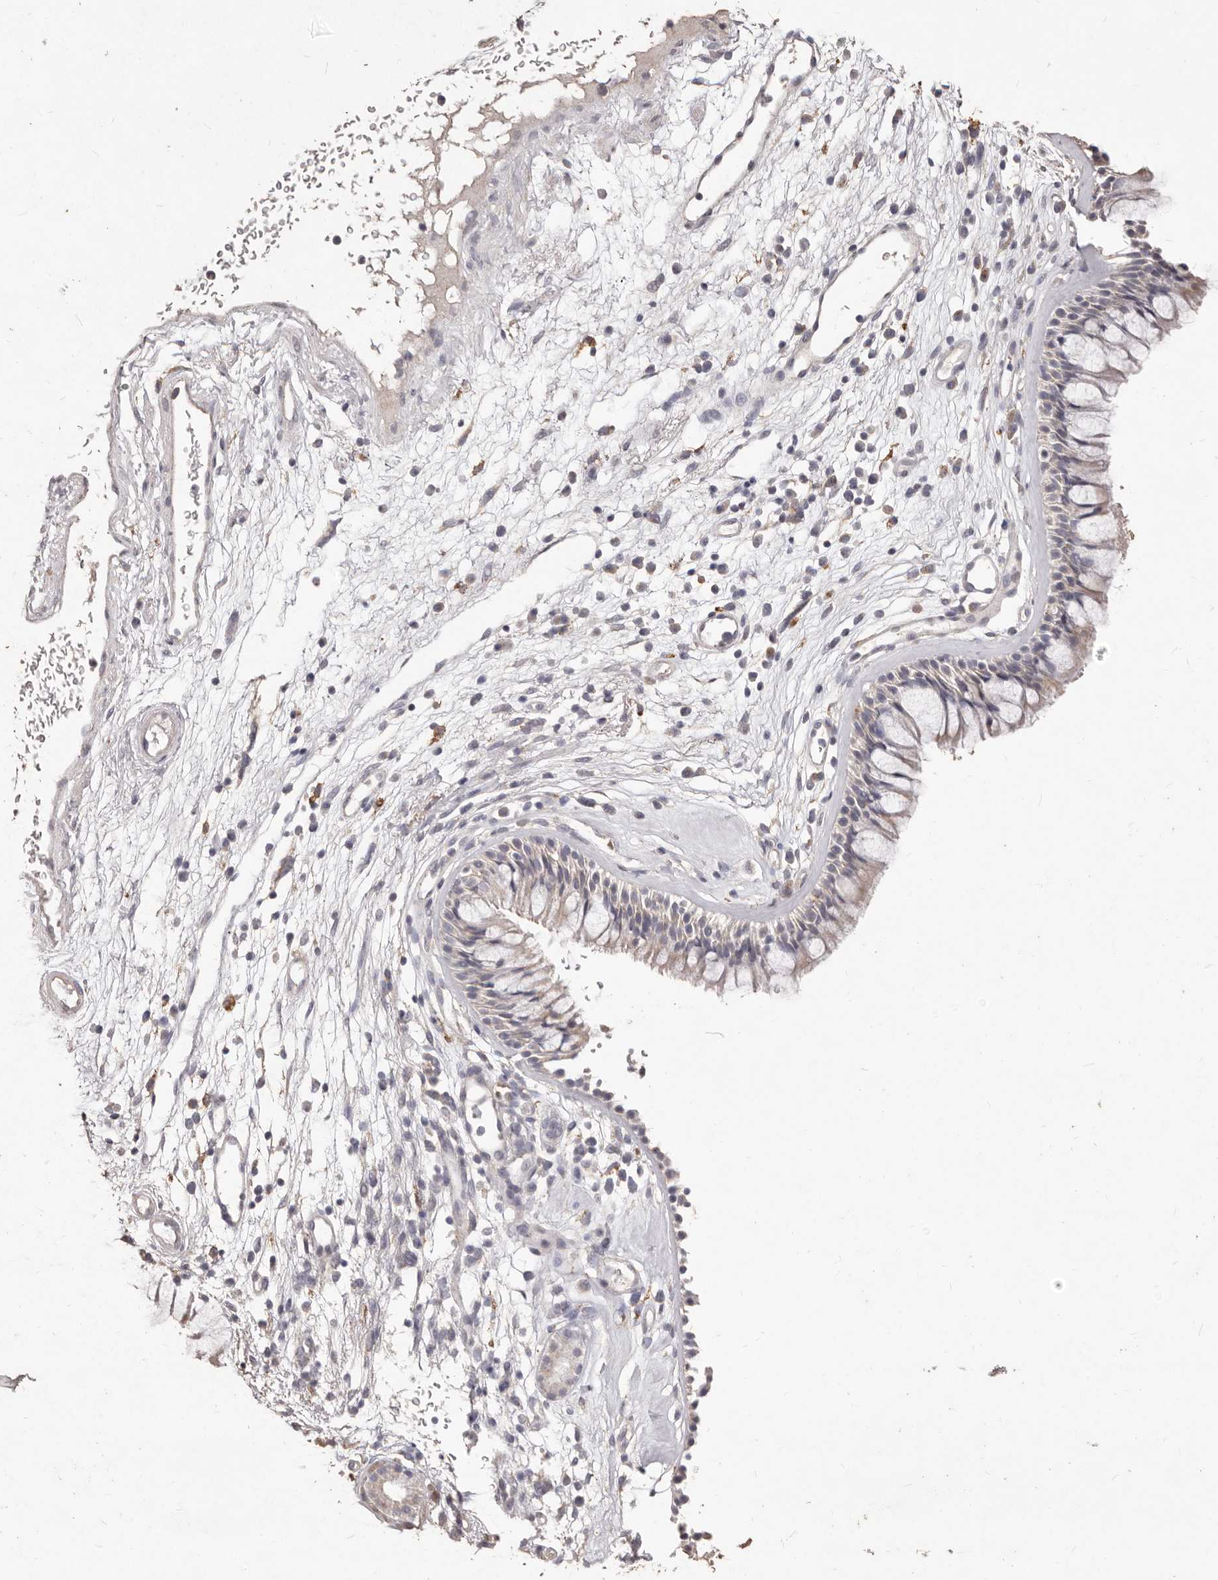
{"staining": {"intensity": "negative", "quantity": "none", "location": "none"}, "tissue": "nasopharynx", "cell_type": "Respiratory epithelial cells", "image_type": "normal", "snomed": [{"axis": "morphology", "description": "Normal tissue, NOS"}, {"axis": "morphology", "description": "Inflammation, NOS"}, {"axis": "morphology", "description": "Malignant melanoma, Metastatic site"}, {"axis": "topography", "description": "Nasopharynx"}], "caption": "The micrograph exhibits no staining of respiratory epithelial cells in benign nasopharynx.", "gene": "PRSS27", "patient": {"sex": "male", "age": 70}}